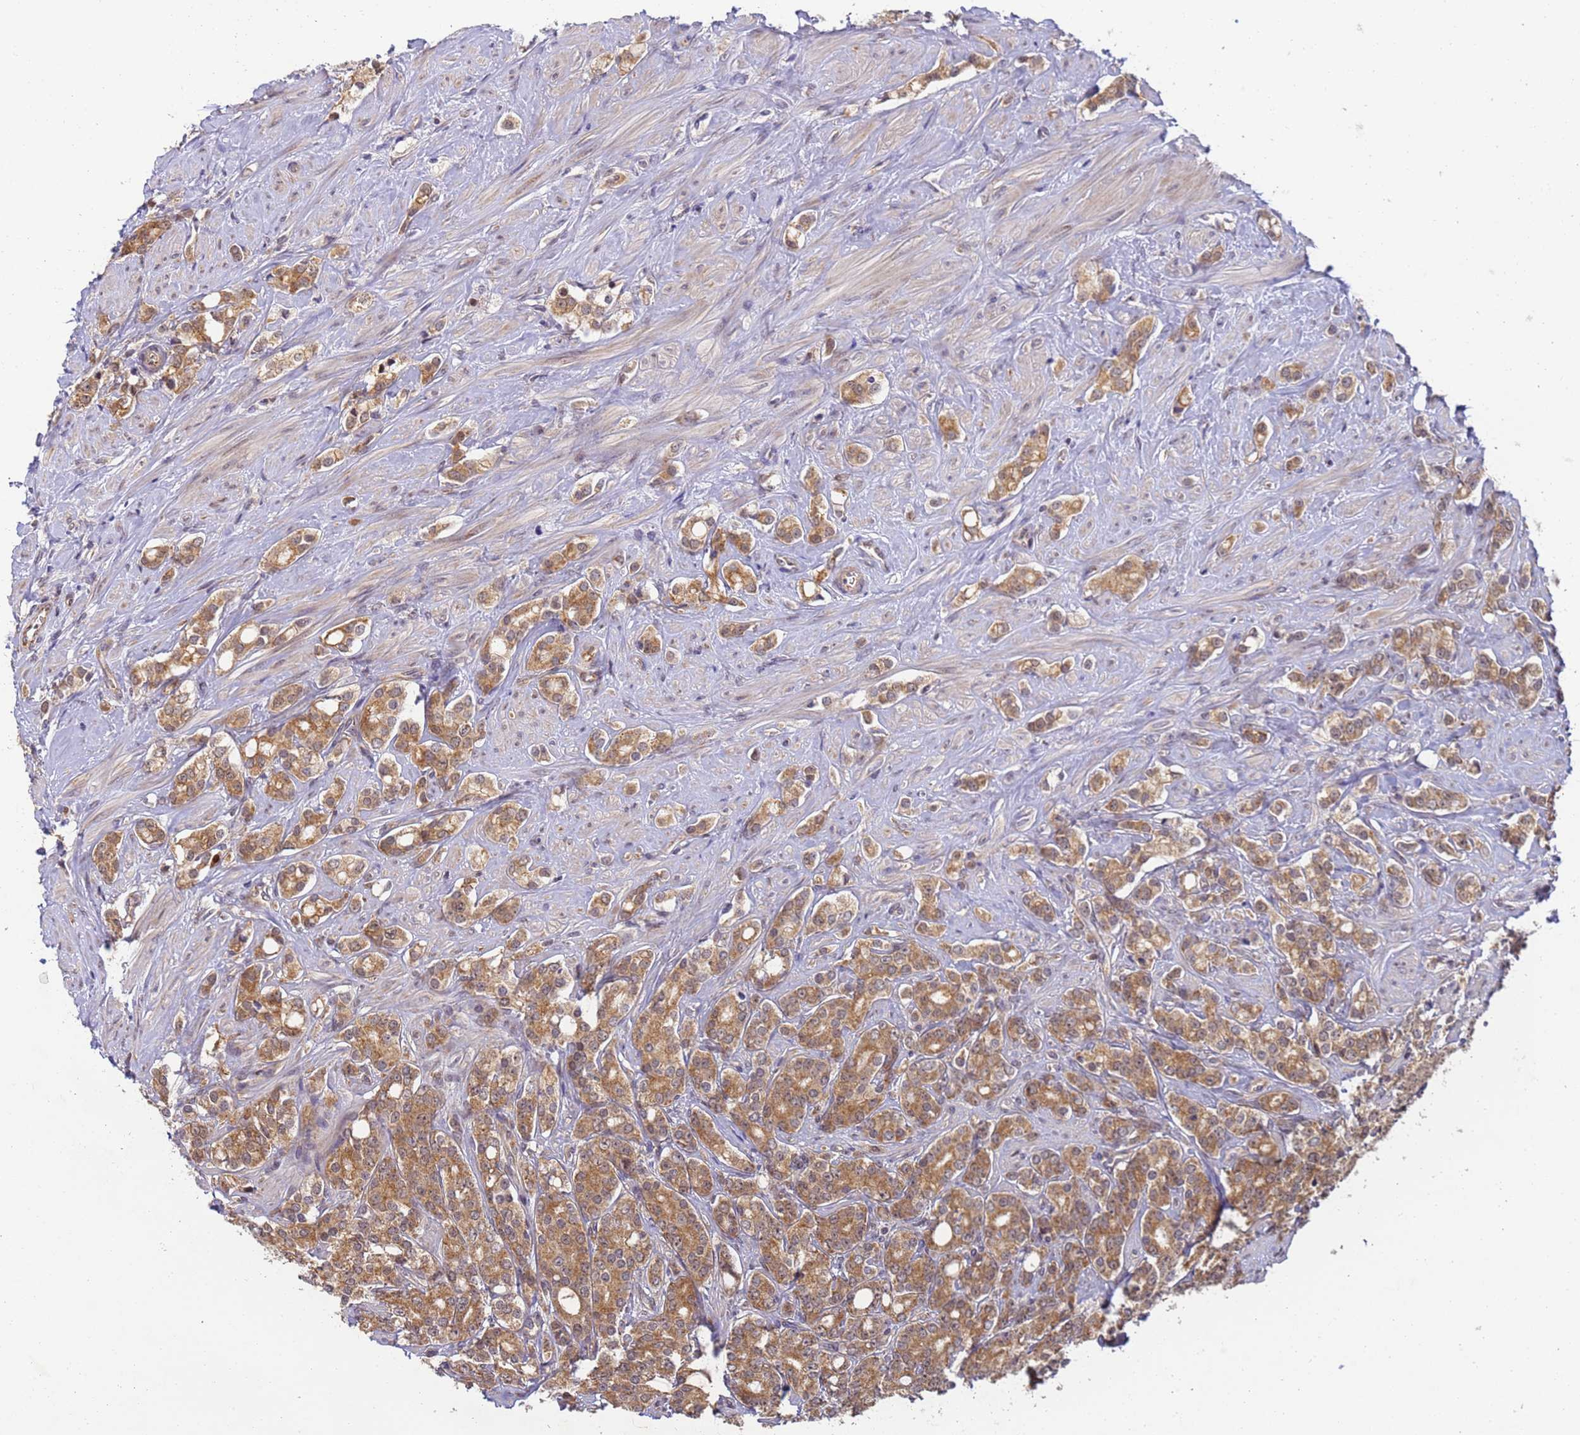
{"staining": {"intensity": "moderate", "quantity": ">75%", "location": "cytoplasmic/membranous"}, "tissue": "prostate cancer", "cell_type": "Tumor cells", "image_type": "cancer", "snomed": [{"axis": "morphology", "description": "Adenocarcinoma, High grade"}, {"axis": "topography", "description": "Prostate"}], "caption": "Immunohistochemistry histopathology image of prostate cancer stained for a protein (brown), which displays medium levels of moderate cytoplasmic/membranous expression in about >75% of tumor cells.", "gene": "RAPGEF3", "patient": {"sex": "male", "age": 62}}